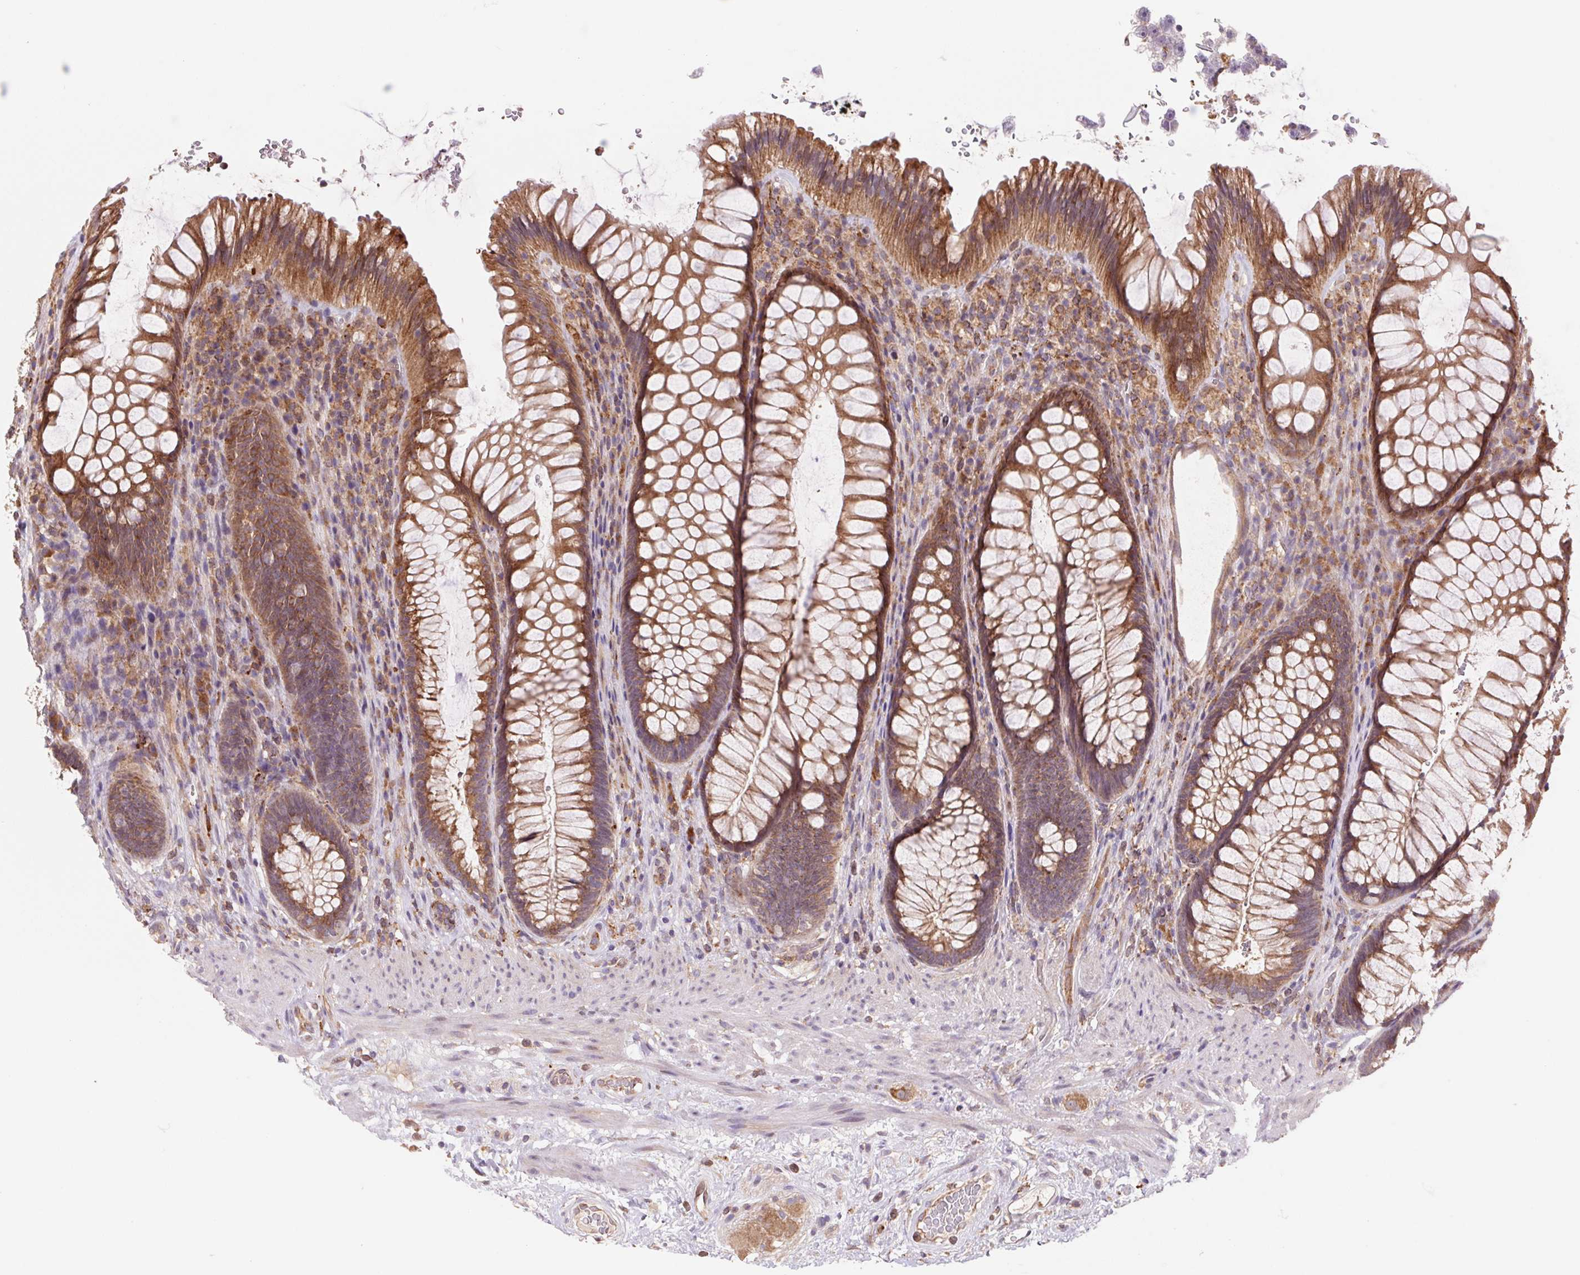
{"staining": {"intensity": "moderate", "quantity": ">75%", "location": "cytoplasmic/membranous"}, "tissue": "rectum", "cell_type": "Glandular cells", "image_type": "normal", "snomed": [{"axis": "morphology", "description": "Normal tissue, NOS"}, {"axis": "topography", "description": "Smooth muscle"}, {"axis": "topography", "description": "Rectum"}], "caption": "A high-resolution micrograph shows immunohistochemistry (IHC) staining of normal rectum, which shows moderate cytoplasmic/membranous staining in approximately >75% of glandular cells. (DAB (3,3'-diaminobenzidine) IHC, brown staining for protein, blue staining for nuclei).", "gene": "KLHL20", "patient": {"sex": "male", "age": 53}}